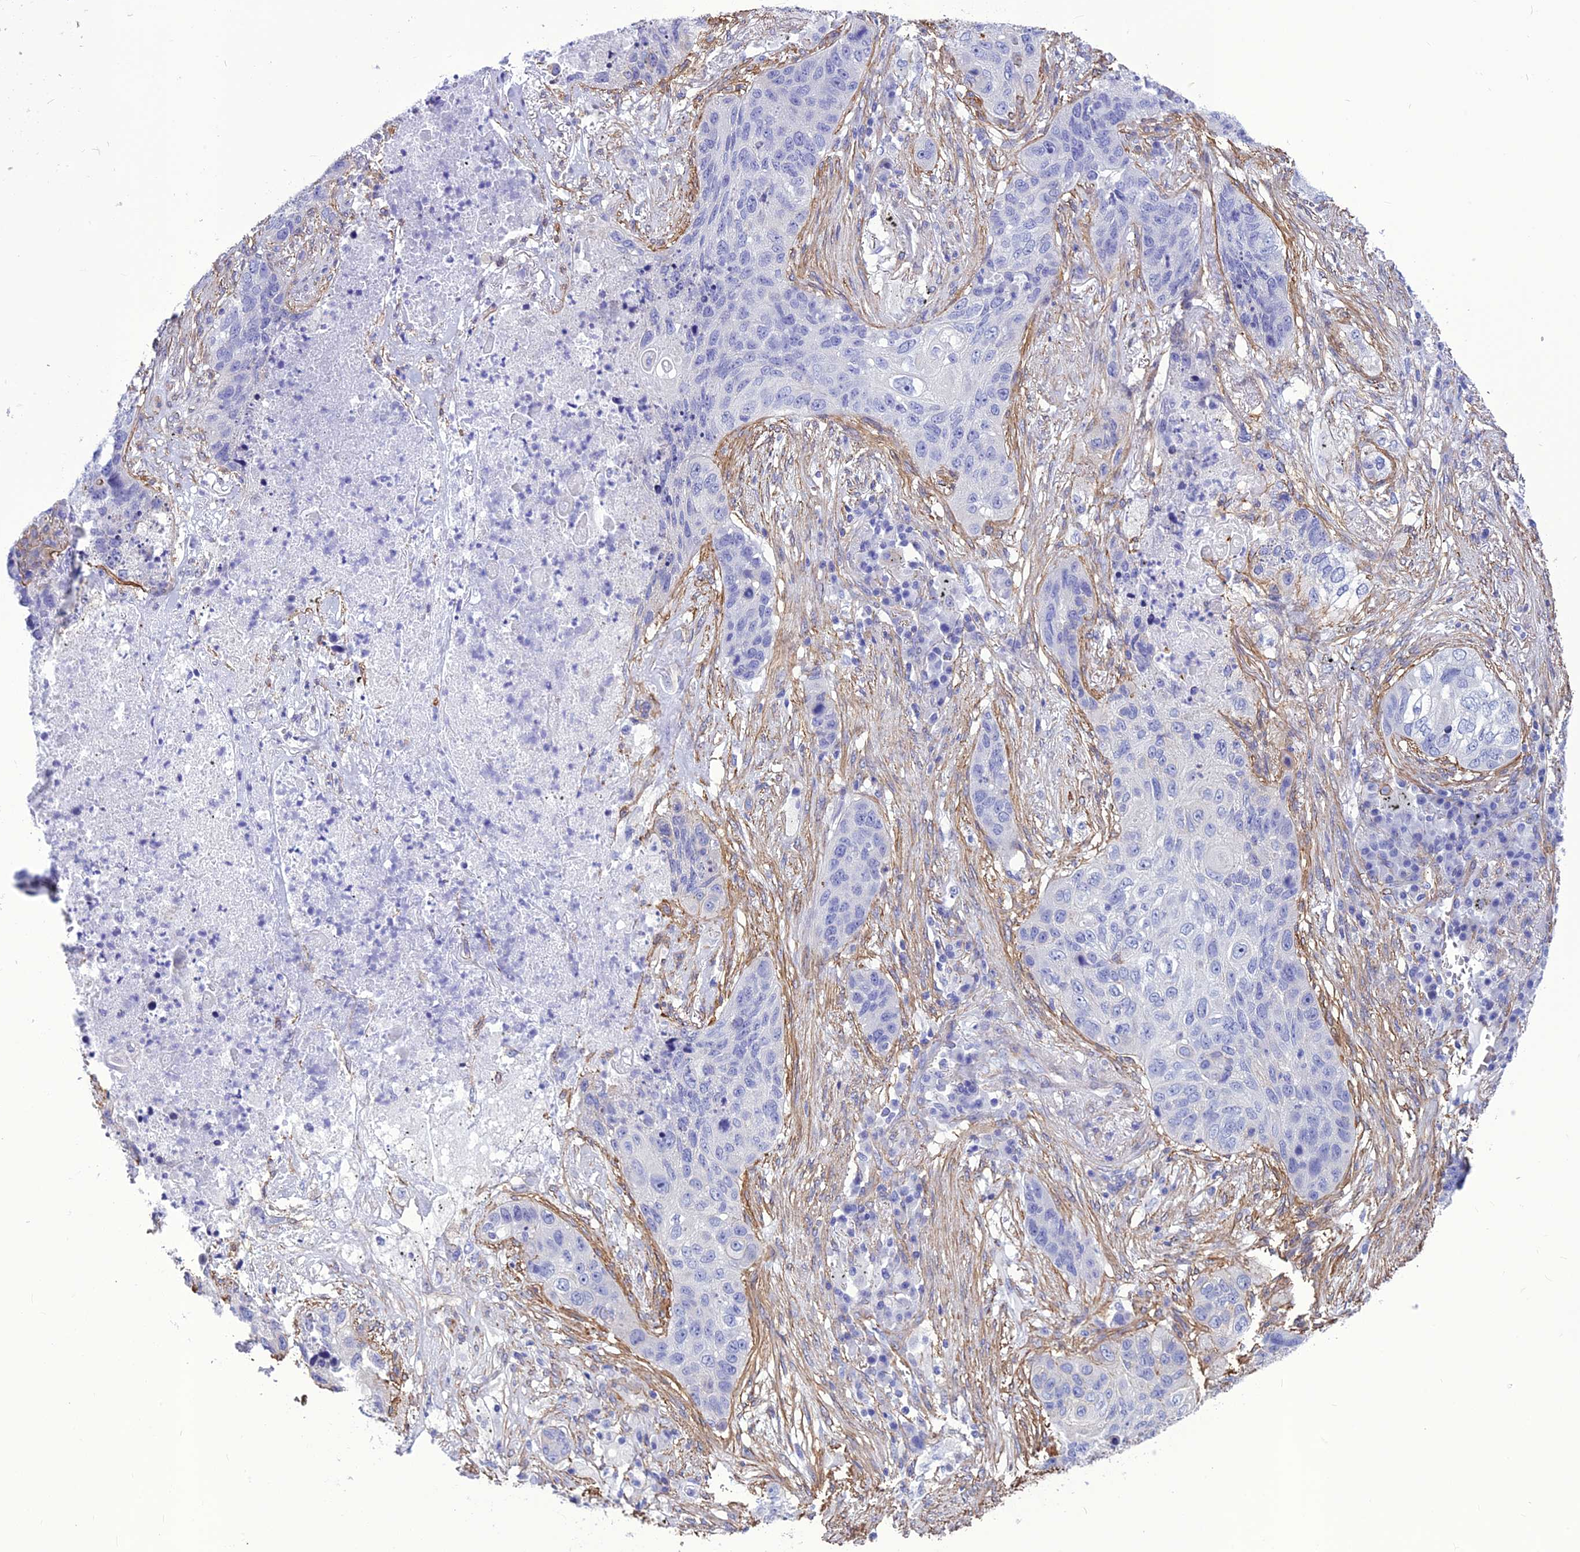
{"staining": {"intensity": "negative", "quantity": "none", "location": "none"}, "tissue": "lung cancer", "cell_type": "Tumor cells", "image_type": "cancer", "snomed": [{"axis": "morphology", "description": "Squamous cell carcinoma, NOS"}, {"axis": "topography", "description": "Lung"}], "caption": "There is no significant positivity in tumor cells of lung cancer.", "gene": "NKD1", "patient": {"sex": "female", "age": 63}}